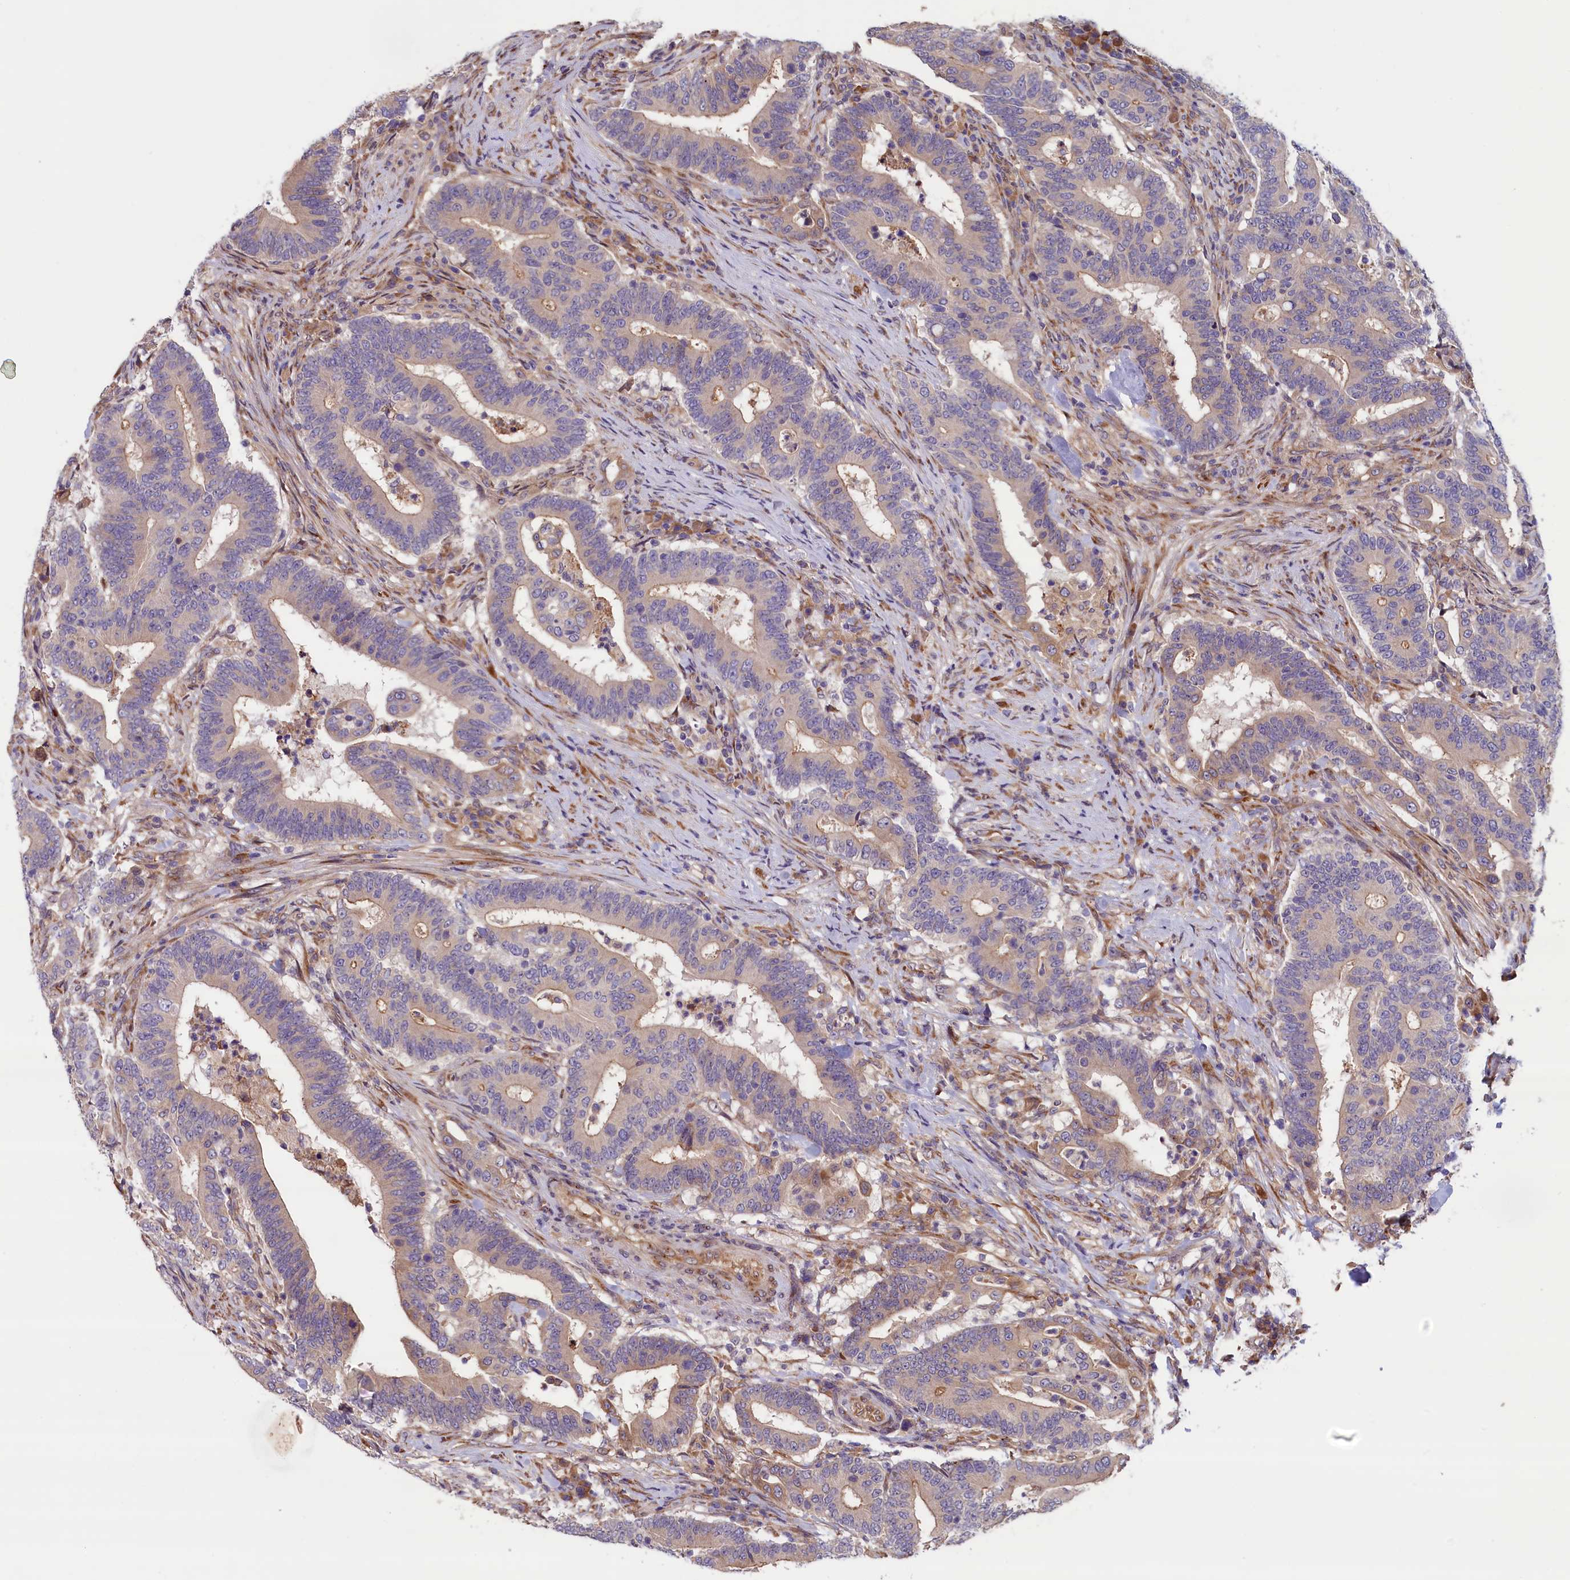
{"staining": {"intensity": "weak", "quantity": "25%-75%", "location": "cytoplasmic/membranous"}, "tissue": "colorectal cancer", "cell_type": "Tumor cells", "image_type": "cancer", "snomed": [{"axis": "morphology", "description": "Adenocarcinoma, NOS"}, {"axis": "topography", "description": "Colon"}], "caption": "Immunohistochemistry histopathology image of neoplastic tissue: colorectal cancer (adenocarcinoma) stained using immunohistochemistry reveals low levels of weak protein expression localized specifically in the cytoplasmic/membranous of tumor cells, appearing as a cytoplasmic/membranous brown color.", "gene": "CCDC9B", "patient": {"sex": "female", "age": 66}}